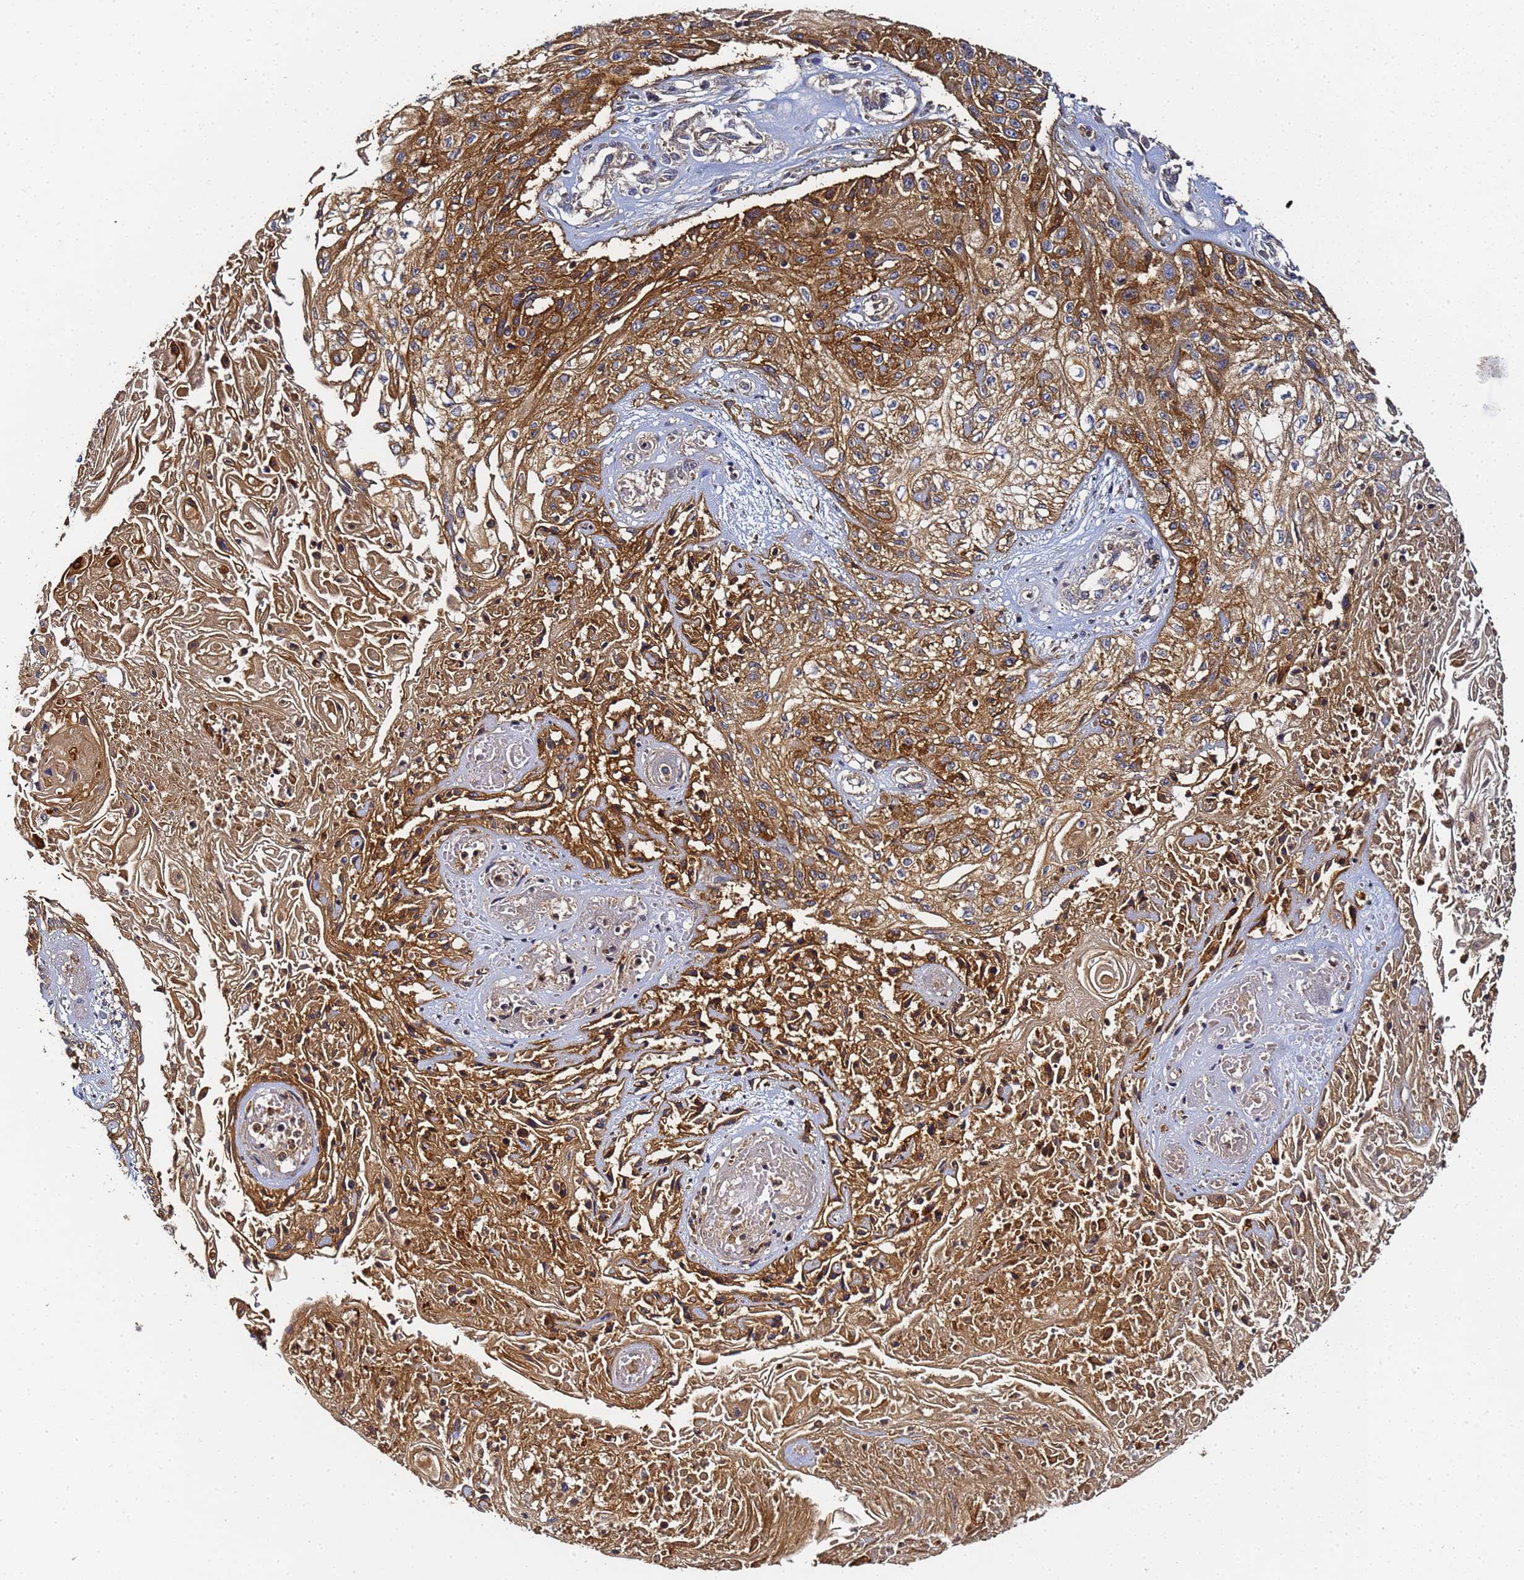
{"staining": {"intensity": "moderate", "quantity": ">75%", "location": "cytoplasmic/membranous"}, "tissue": "skin cancer", "cell_type": "Tumor cells", "image_type": "cancer", "snomed": [{"axis": "morphology", "description": "Squamous cell carcinoma, NOS"}, {"axis": "morphology", "description": "Squamous cell carcinoma, metastatic, NOS"}, {"axis": "topography", "description": "Skin"}, {"axis": "topography", "description": "Lymph node"}], "caption": "Immunohistochemical staining of skin metastatic squamous cell carcinoma shows moderate cytoplasmic/membranous protein positivity in about >75% of tumor cells.", "gene": "LRRC69", "patient": {"sex": "male", "age": 75}}